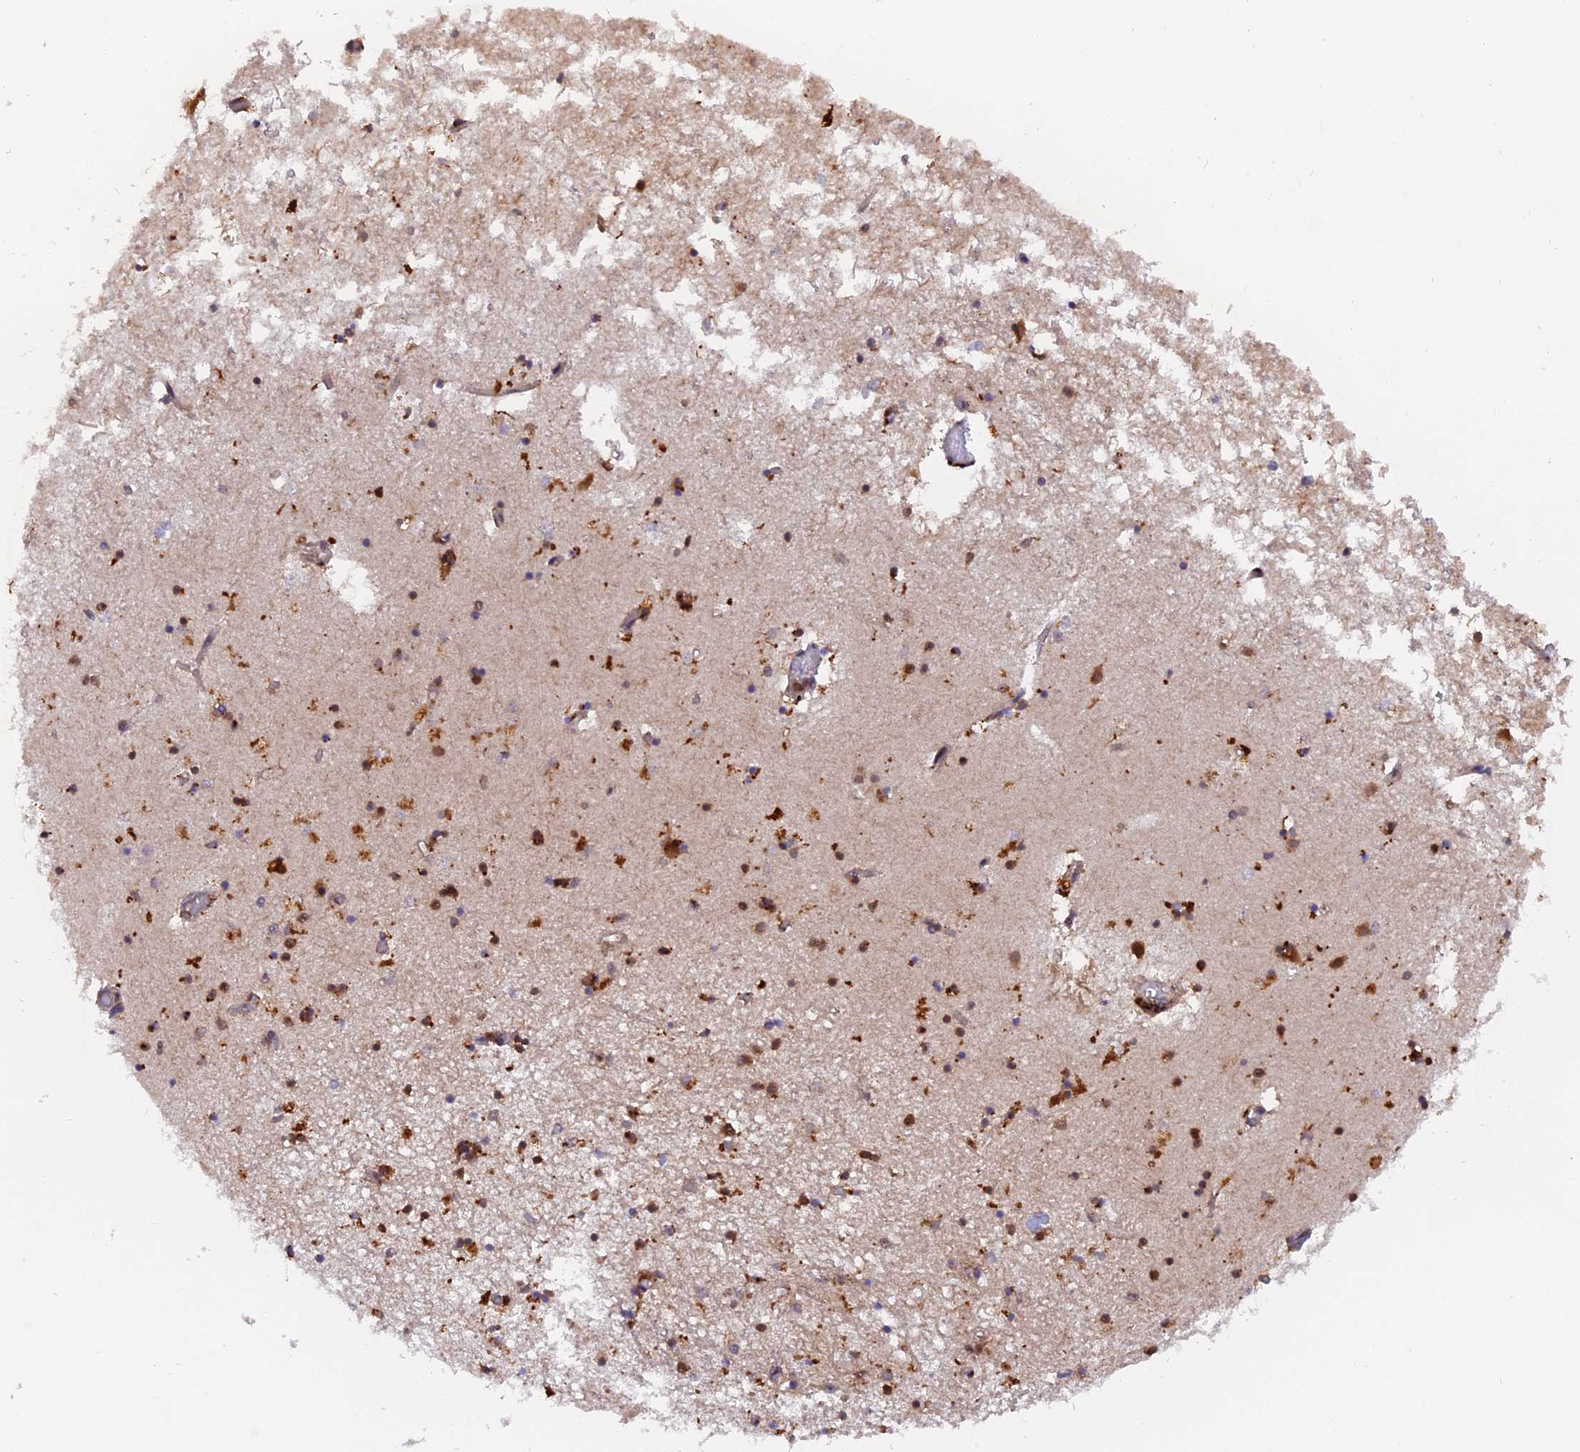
{"staining": {"intensity": "moderate", "quantity": "<25%", "location": "cytoplasmic/membranous,nuclear"}, "tissue": "hippocampus", "cell_type": "Glial cells", "image_type": "normal", "snomed": [{"axis": "morphology", "description": "Normal tissue, NOS"}, {"axis": "topography", "description": "Hippocampus"}], "caption": "A high-resolution micrograph shows immunohistochemistry staining of normal hippocampus, which exhibits moderate cytoplasmic/membranous,nuclear staining in approximately <25% of glial cells.", "gene": "RAMACL", "patient": {"sex": "male", "age": 70}}